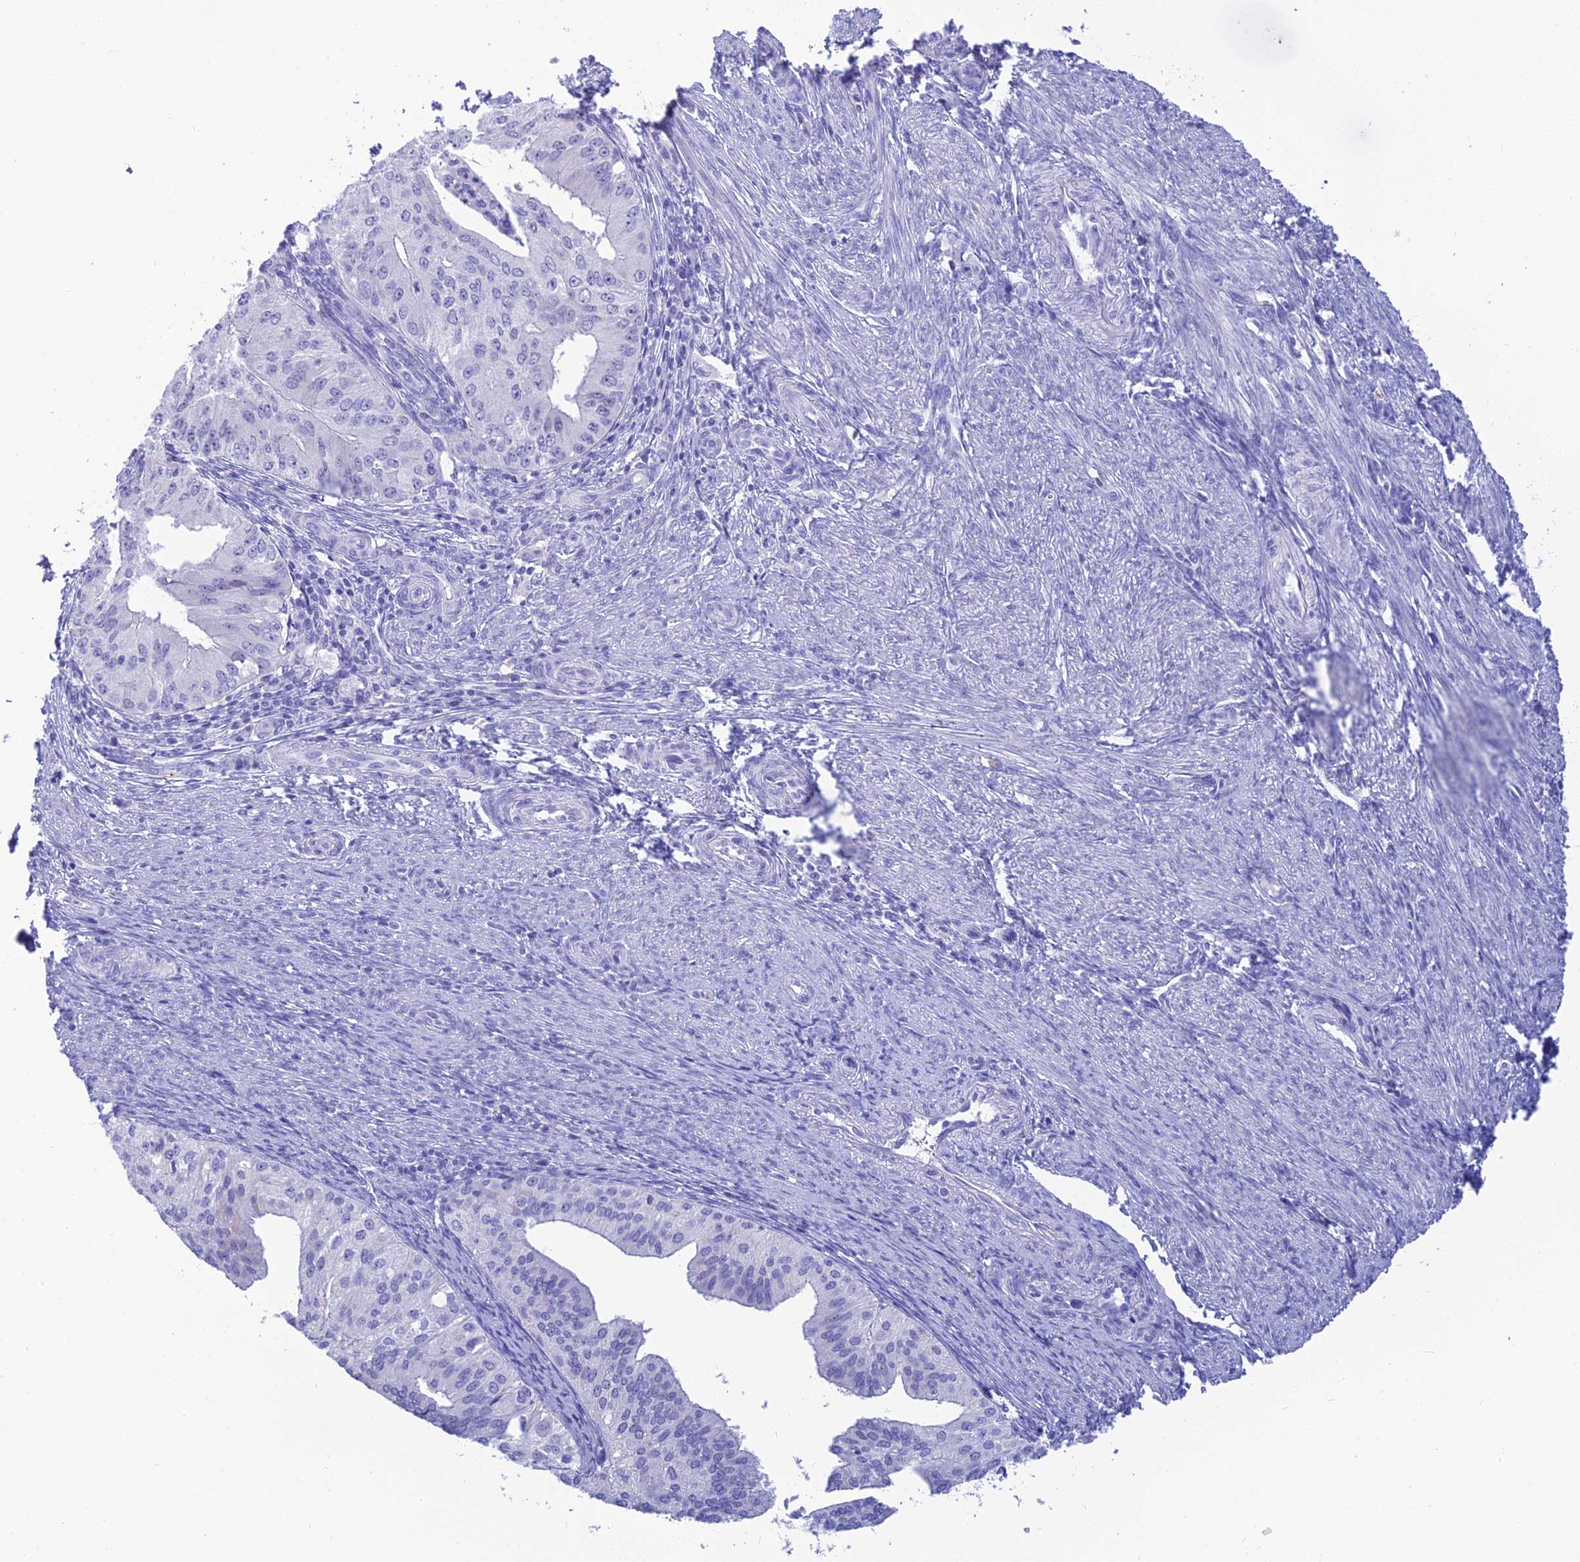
{"staining": {"intensity": "negative", "quantity": "none", "location": "none"}, "tissue": "endometrial cancer", "cell_type": "Tumor cells", "image_type": "cancer", "snomed": [{"axis": "morphology", "description": "Adenocarcinoma, NOS"}, {"axis": "topography", "description": "Endometrium"}], "caption": "There is no significant expression in tumor cells of endometrial cancer.", "gene": "KDELR3", "patient": {"sex": "female", "age": 50}}